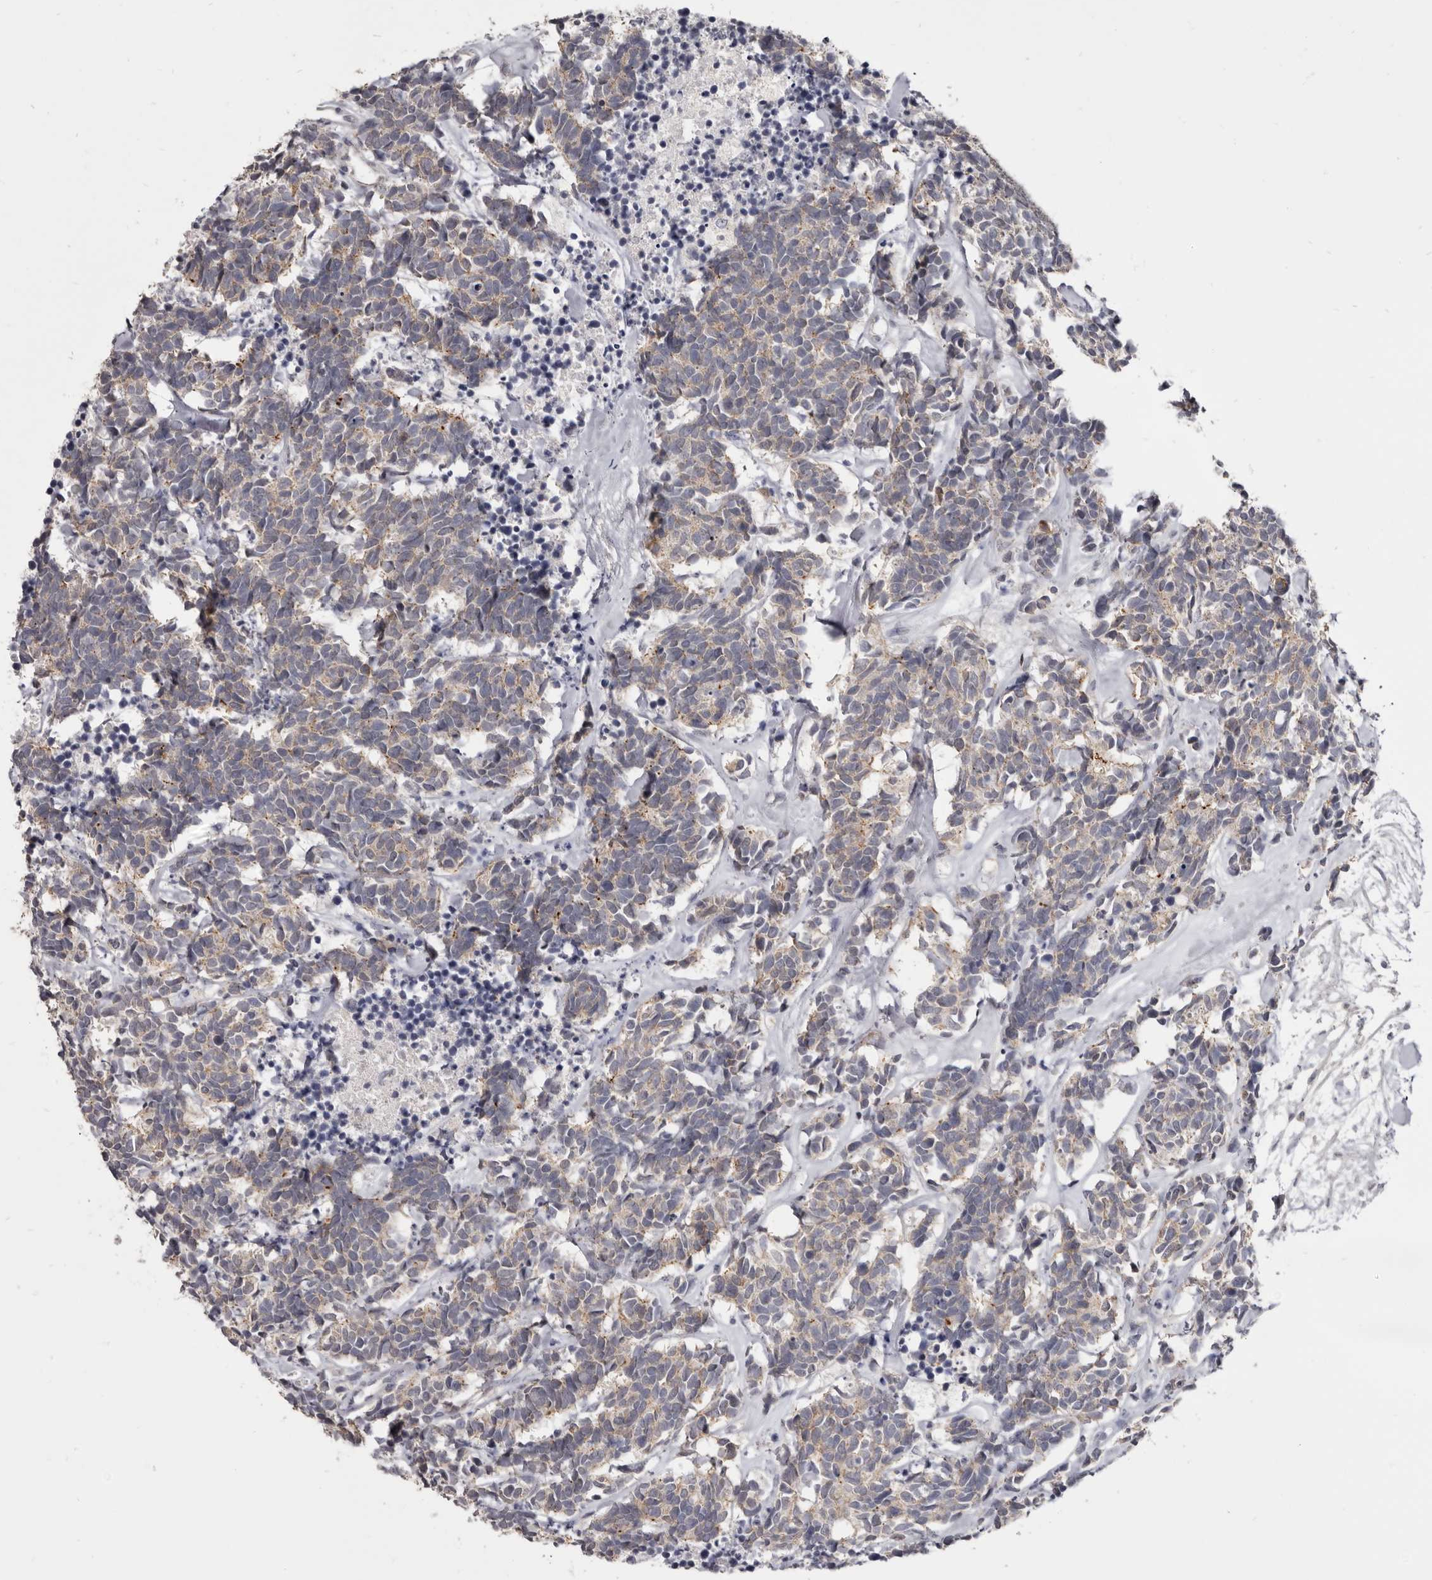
{"staining": {"intensity": "weak", "quantity": ">75%", "location": "cytoplasmic/membranous"}, "tissue": "carcinoid", "cell_type": "Tumor cells", "image_type": "cancer", "snomed": [{"axis": "morphology", "description": "Carcinoma, NOS"}, {"axis": "morphology", "description": "Carcinoid, malignant, NOS"}, {"axis": "topography", "description": "Urinary bladder"}], "caption": "The photomicrograph demonstrates staining of carcinoma, revealing weak cytoplasmic/membranous protein staining (brown color) within tumor cells.", "gene": "CGN", "patient": {"sex": "male", "age": 57}}